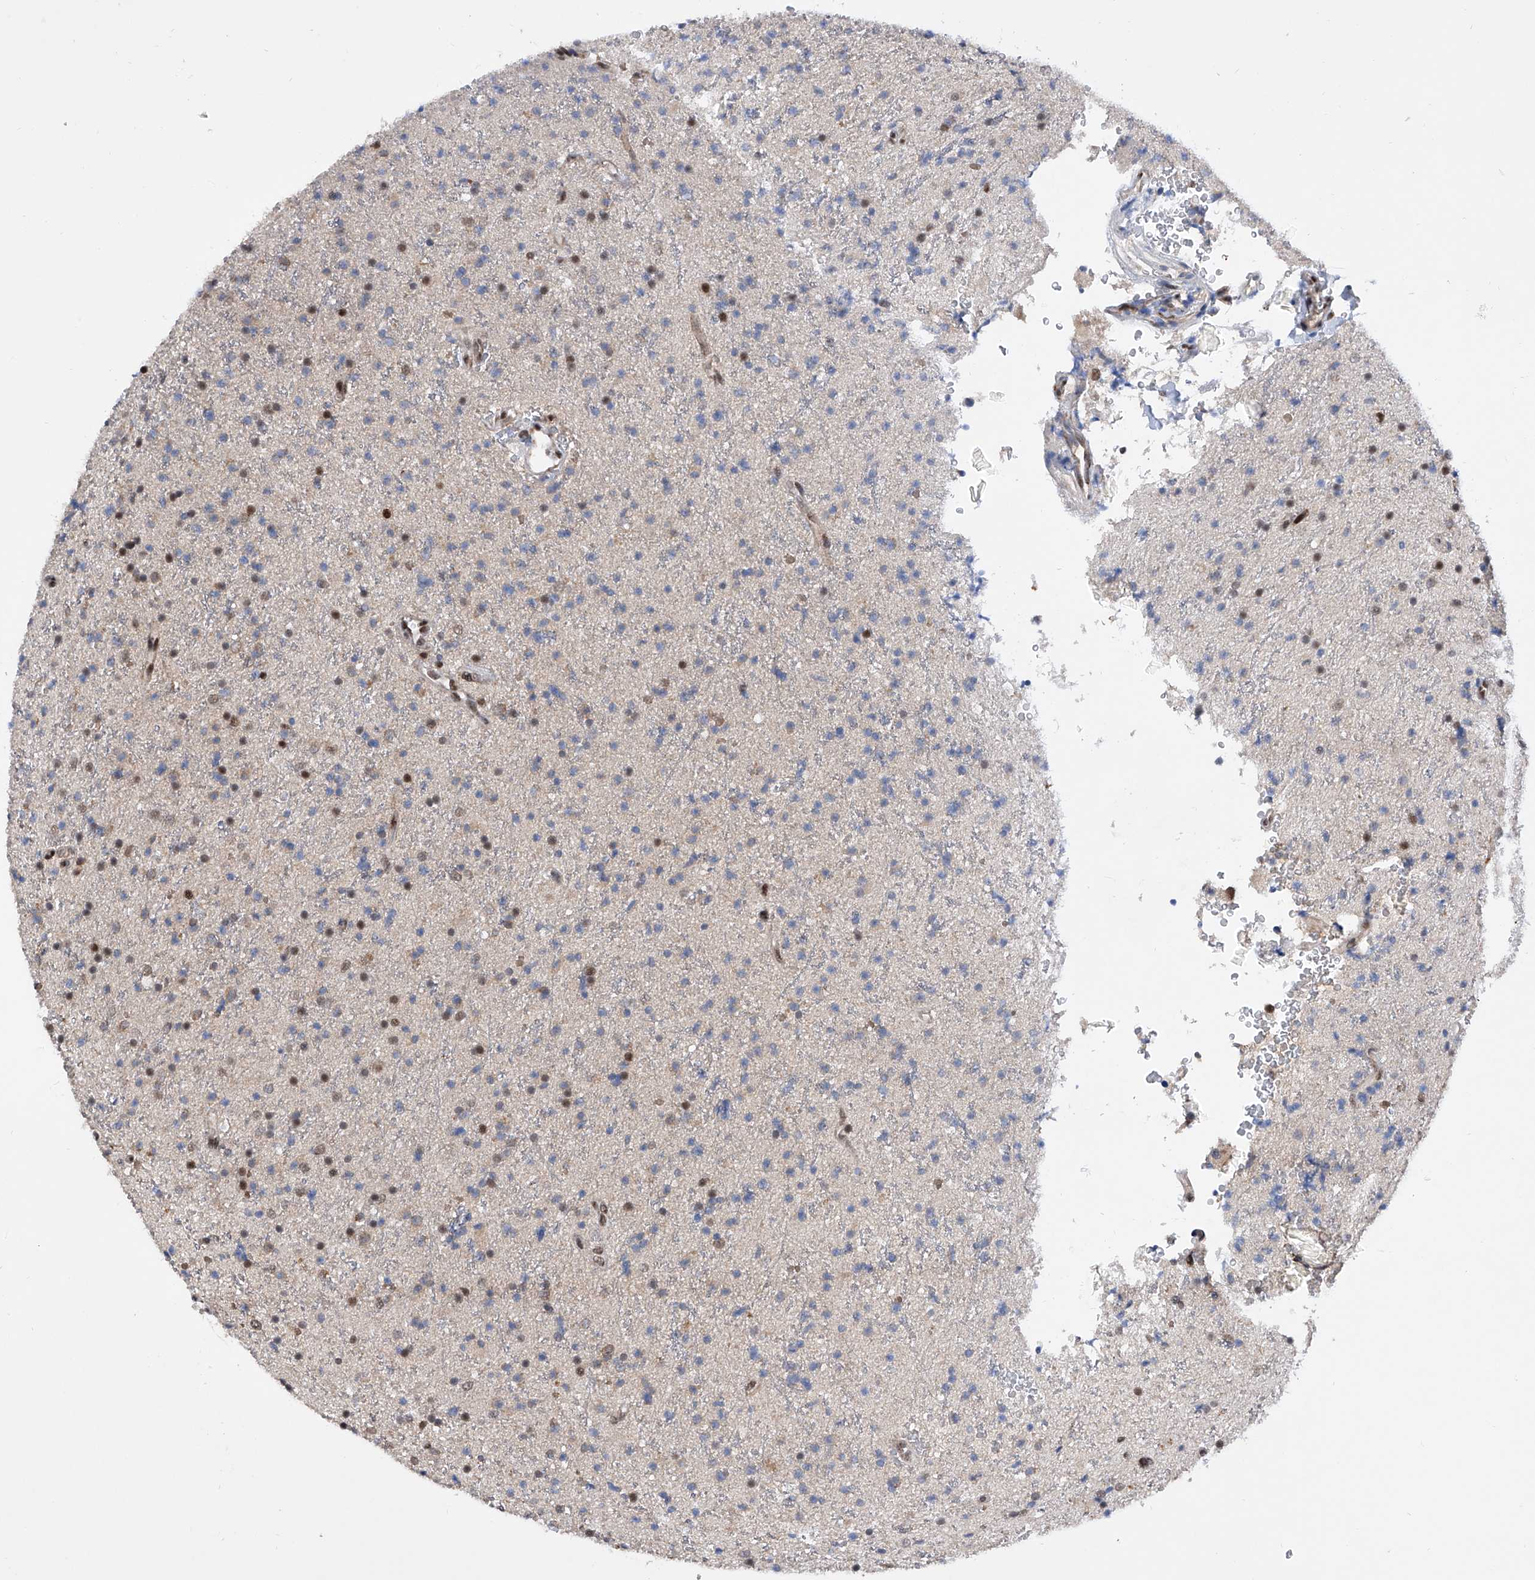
{"staining": {"intensity": "moderate", "quantity": "25%-75%", "location": "nuclear"}, "tissue": "glioma", "cell_type": "Tumor cells", "image_type": "cancer", "snomed": [{"axis": "morphology", "description": "Glioma, malignant, High grade"}, {"axis": "topography", "description": "Brain"}], "caption": "Glioma tissue demonstrates moderate nuclear positivity in about 25%-75% of tumor cells, visualized by immunohistochemistry.", "gene": "RAD54L", "patient": {"sex": "male", "age": 34}}